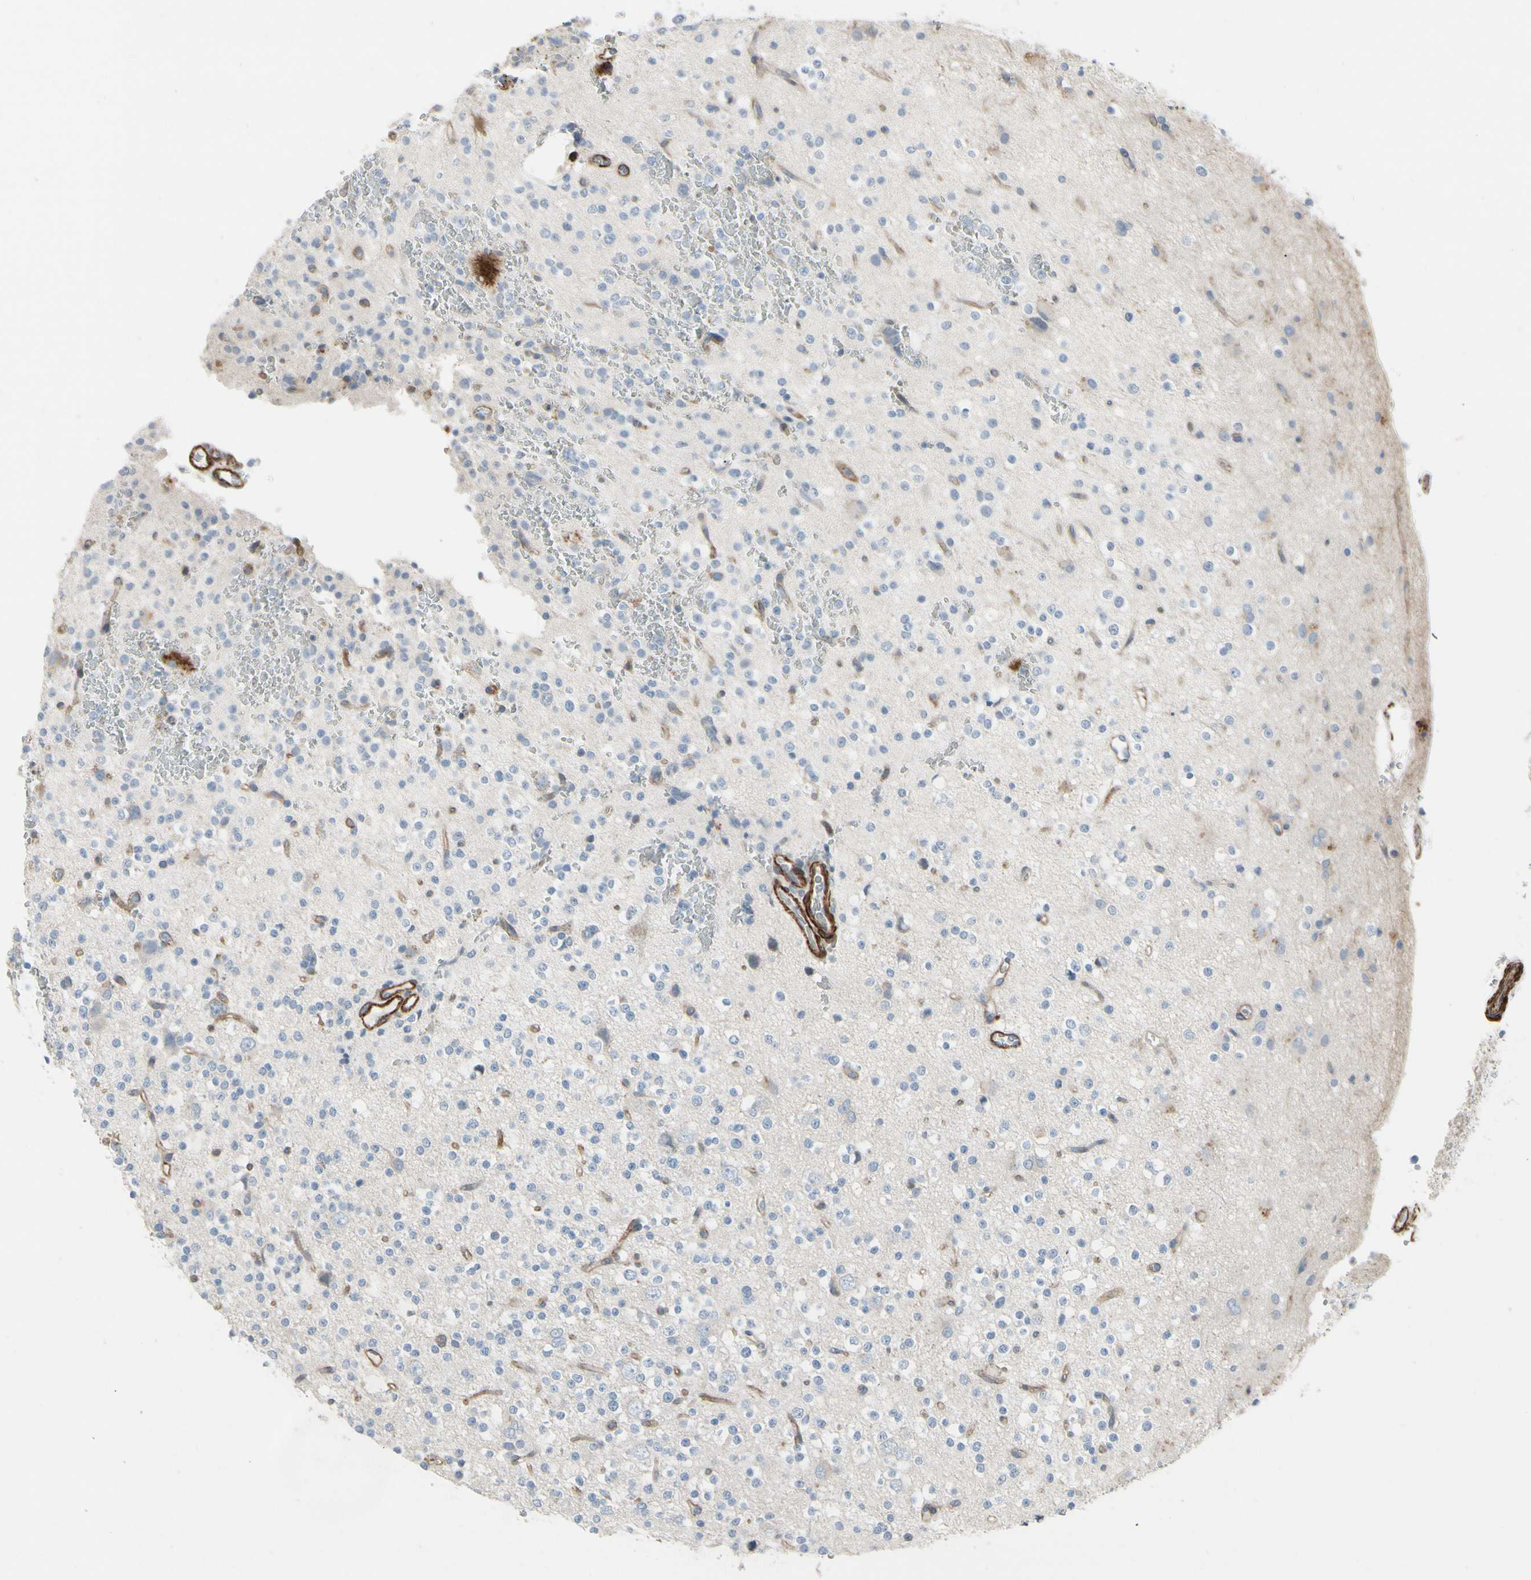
{"staining": {"intensity": "negative", "quantity": "none", "location": "none"}, "tissue": "glioma", "cell_type": "Tumor cells", "image_type": "cancer", "snomed": [{"axis": "morphology", "description": "Glioma, malignant, High grade"}, {"axis": "topography", "description": "Brain"}], "caption": "High power microscopy photomicrograph of an immunohistochemistry (IHC) image of malignant glioma (high-grade), revealing no significant staining in tumor cells.", "gene": "TPM1", "patient": {"sex": "male", "age": 47}}